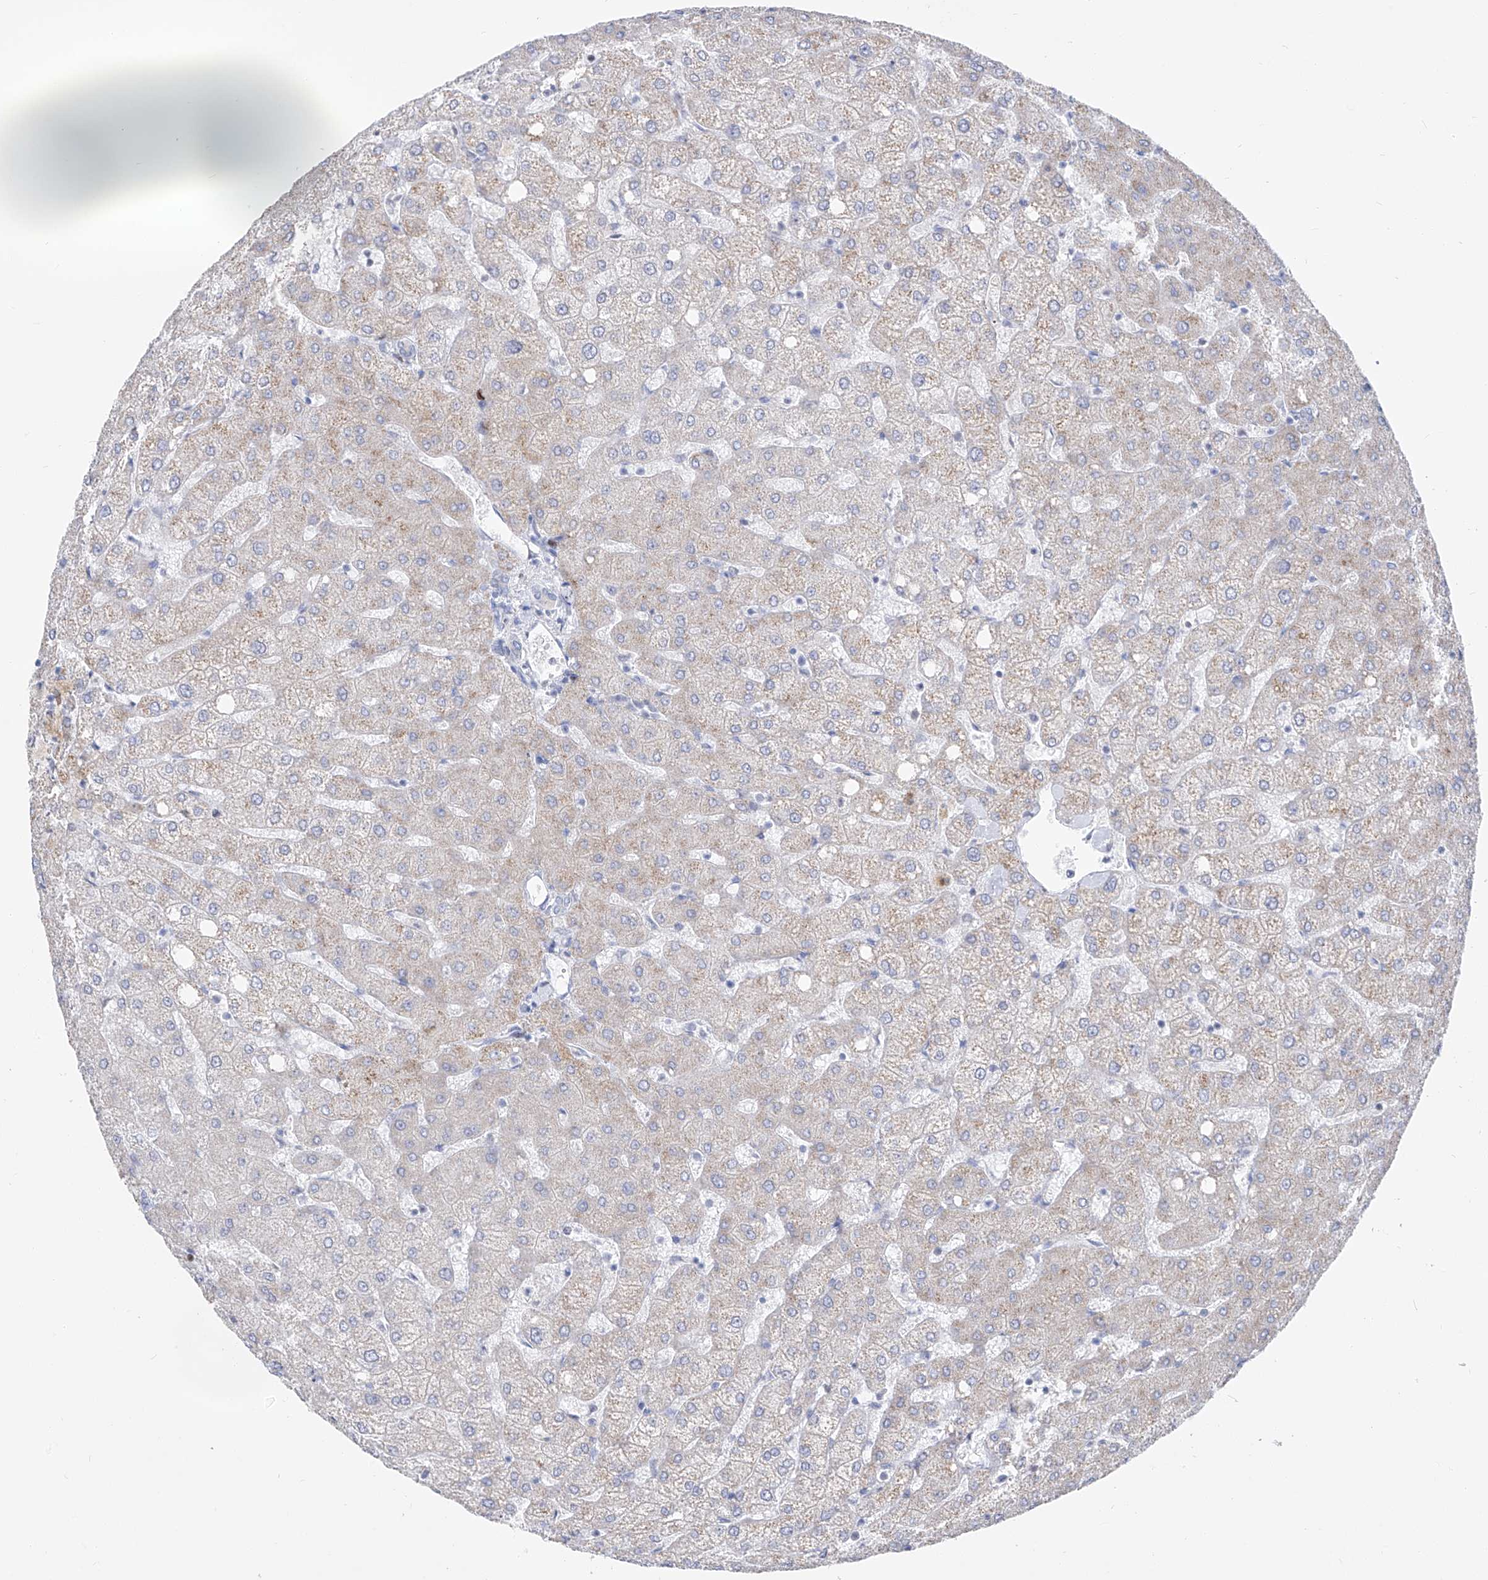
{"staining": {"intensity": "negative", "quantity": "none", "location": "none"}, "tissue": "liver", "cell_type": "Cholangiocytes", "image_type": "normal", "snomed": [{"axis": "morphology", "description": "Normal tissue, NOS"}, {"axis": "topography", "description": "Liver"}], "caption": "There is no significant staining in cholangiocytes of liver. (Brightfield microscopy of DAB IHC at high magnification).", "gene": "FRS3", "patient": {"sex": "female", "age": 54}}